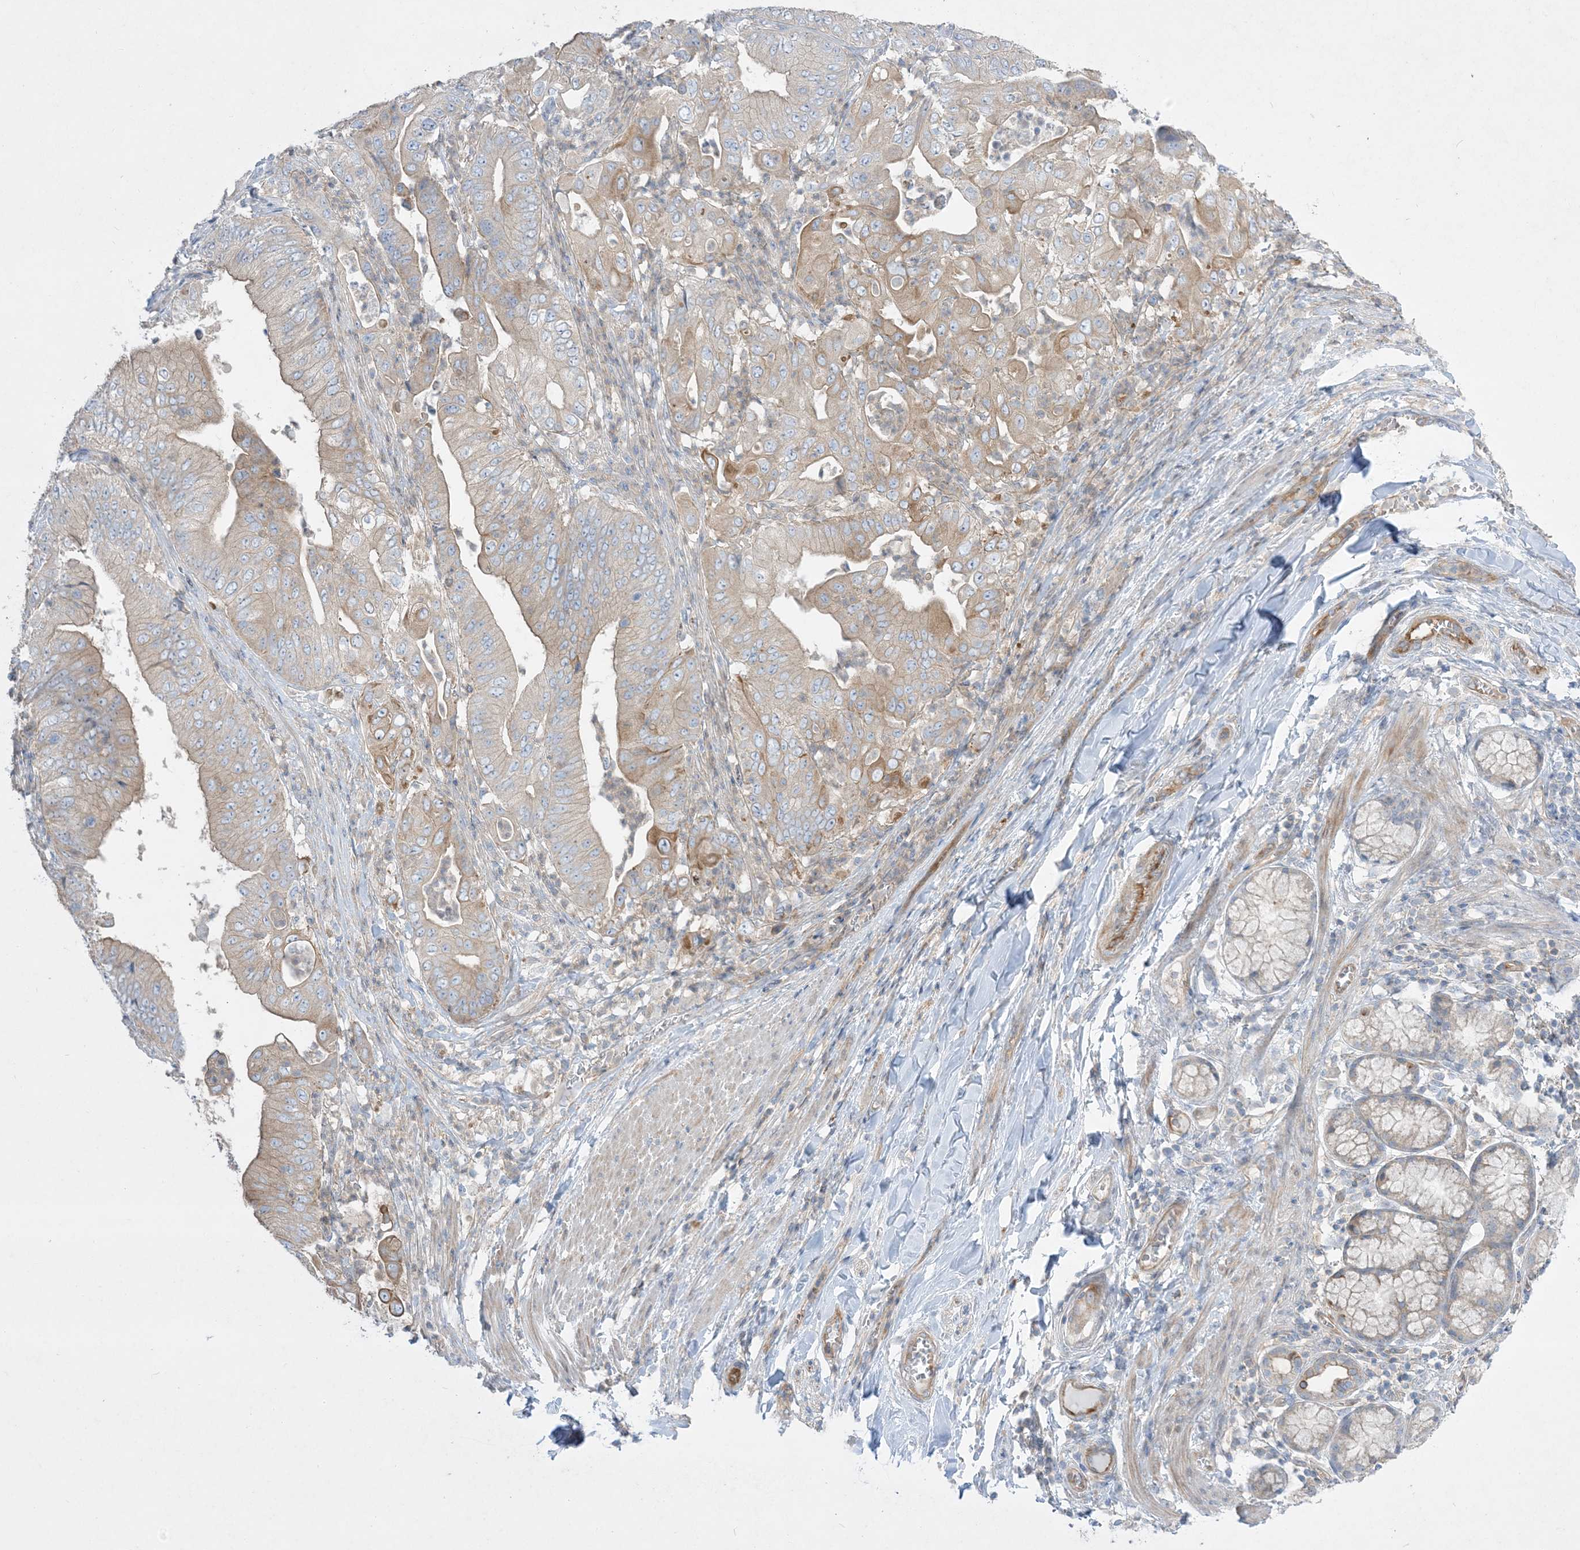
{"staining": {"intensity": "moderate", "quantity": "25%-75%", "location": "cytoplasmic/membranous"}, "tissue": "pancreatic cancer", "cell_type": "Tumor cells", "image_type": "cancer", "snomed": [{"axis": "morphology", "description": "Adenocarcinoma, NOS"}, {"axis": "topography", "description": "Pancreas"}], "caption": "Immunohistochemistry (IHC) of human pancreatic cancer shows medium levels of moderate cytoplasmic/membranous expression in about 25%-75% of tumor cells.", "gene": "ARHGEF9", "patient": {"sex": "female", "age": 77}}